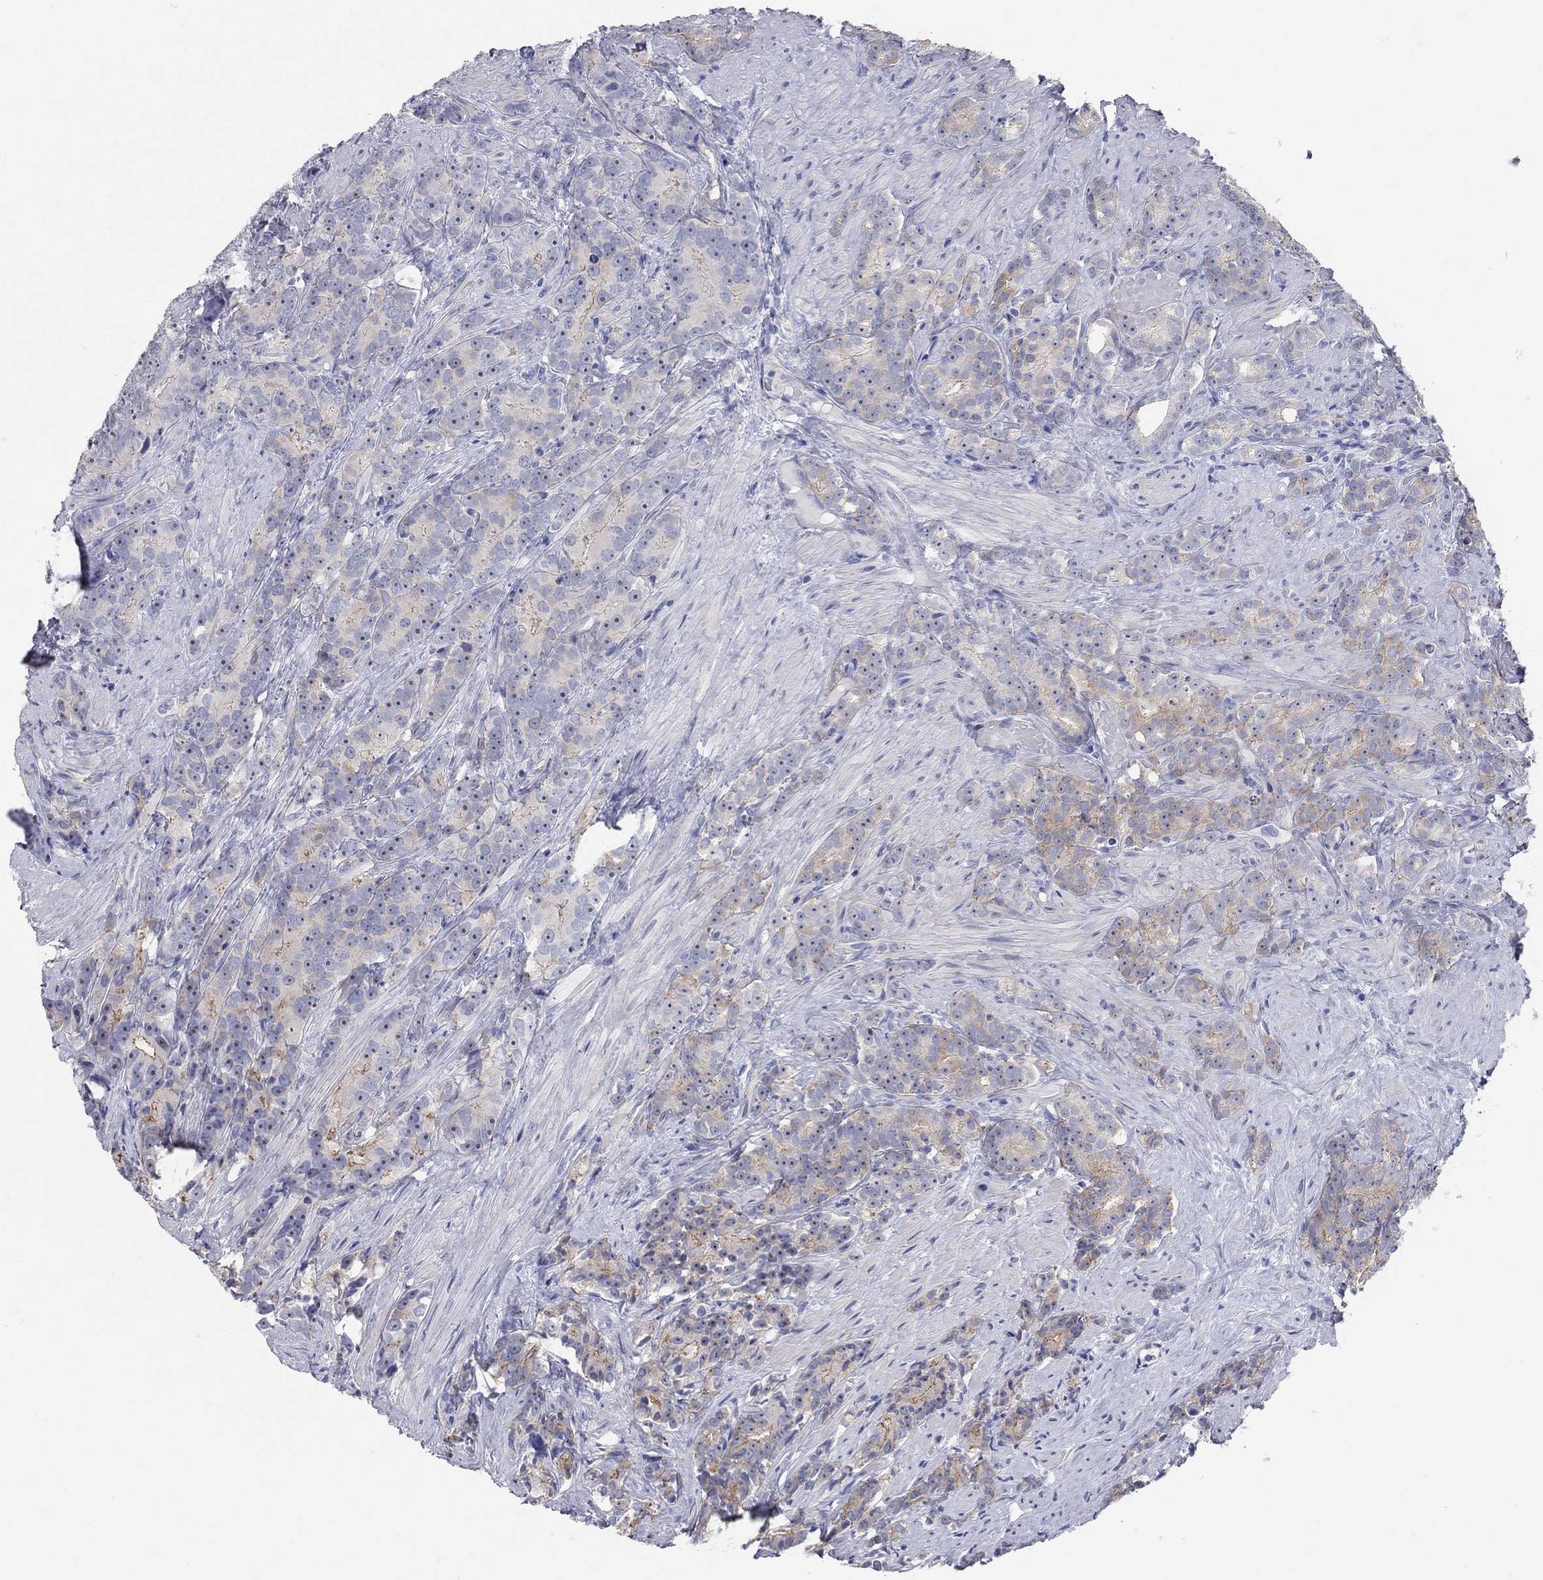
{"staining": {"intensity": "moderate", "quantity": "<25%", "location": "cytoplasmic/membranous"}, "tissue": "prostate cancer", "cell_type": "Tumor cells", "image_type": "cancer", "snomed": [{"axis": "morphology", "description": "Adenocarcinoma, High grade"}, {"axis": "topography", "description": "Prostate"}], "caption": "Human prostate adenocarcinoma (high-grade) stained with a brown dye displays moderate cytoplasmic/membranous positive expression in about <25% of tumor cells.", "gene": "AOX1", "patient": {"sex": "male", "age": 90}}